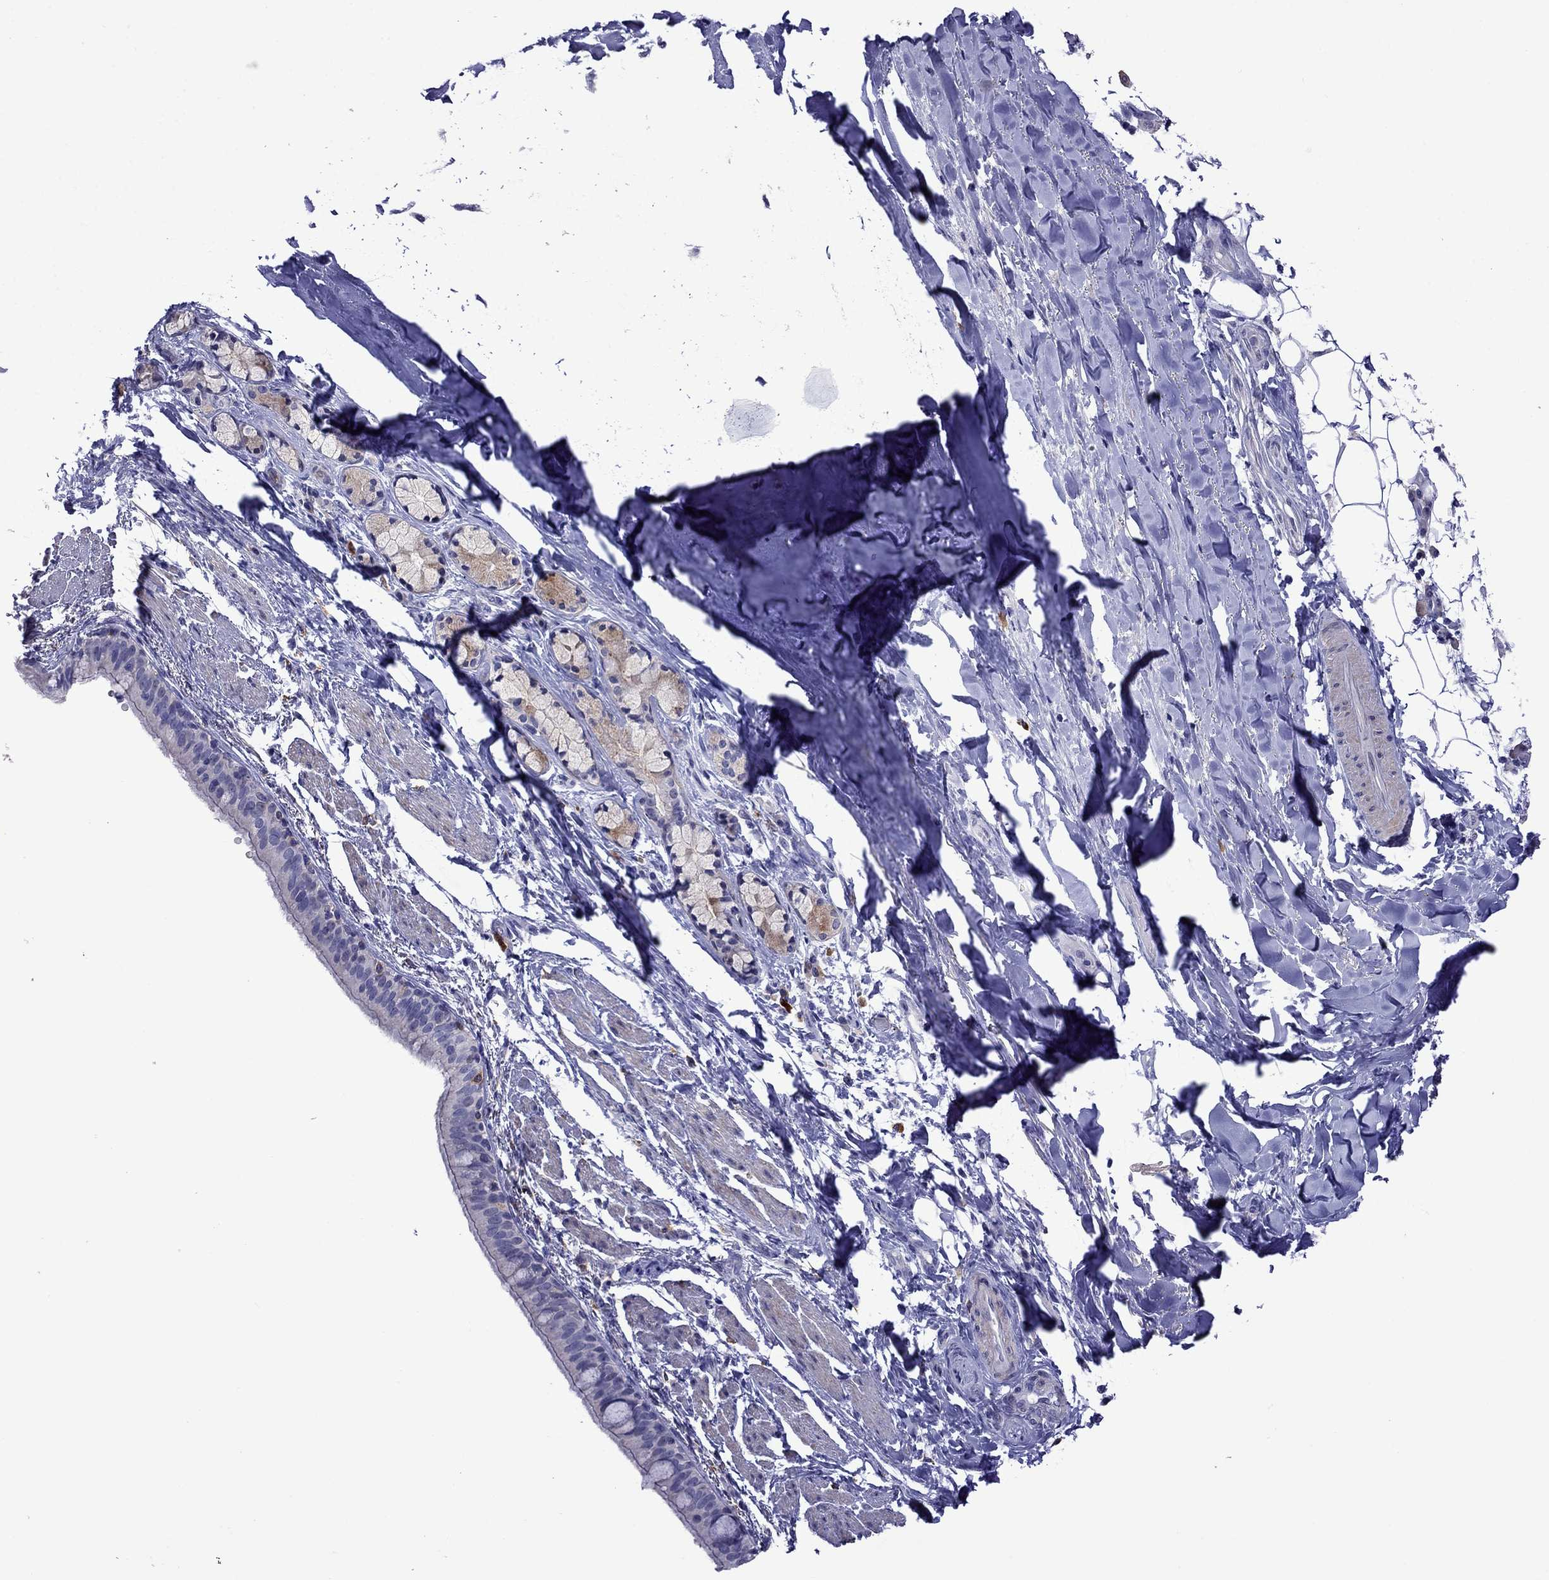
{"staining": {"intensity": "negative", "quantity": "none", "location": "none"}, "tissue": "bronchus", "cell_type": "Respiratory epithelial cells", "image_type": "normal", "snomed": [{"axis": "morphology", "description": "Normal tissue, NOS"}, {"axis": "morphology", "description": "Squamous cell carcinoma, NOS"}, {"axis": "topography", "description": "Bronchus"}, {"axis": "topography", "description": "Lung"}], "caption": "Photomicrograph shows no protein expression in respiratory epithelial cells of benign bronchus. Brightfield microscopy of immunohistochemistry (IHC) stained with DAB (3,3'-diaminobenzidine) (brown) and hematoxylin (blue), captured at high magnification.", "gene": "STAR", "patient": {"sex": "male", "age": 69}}